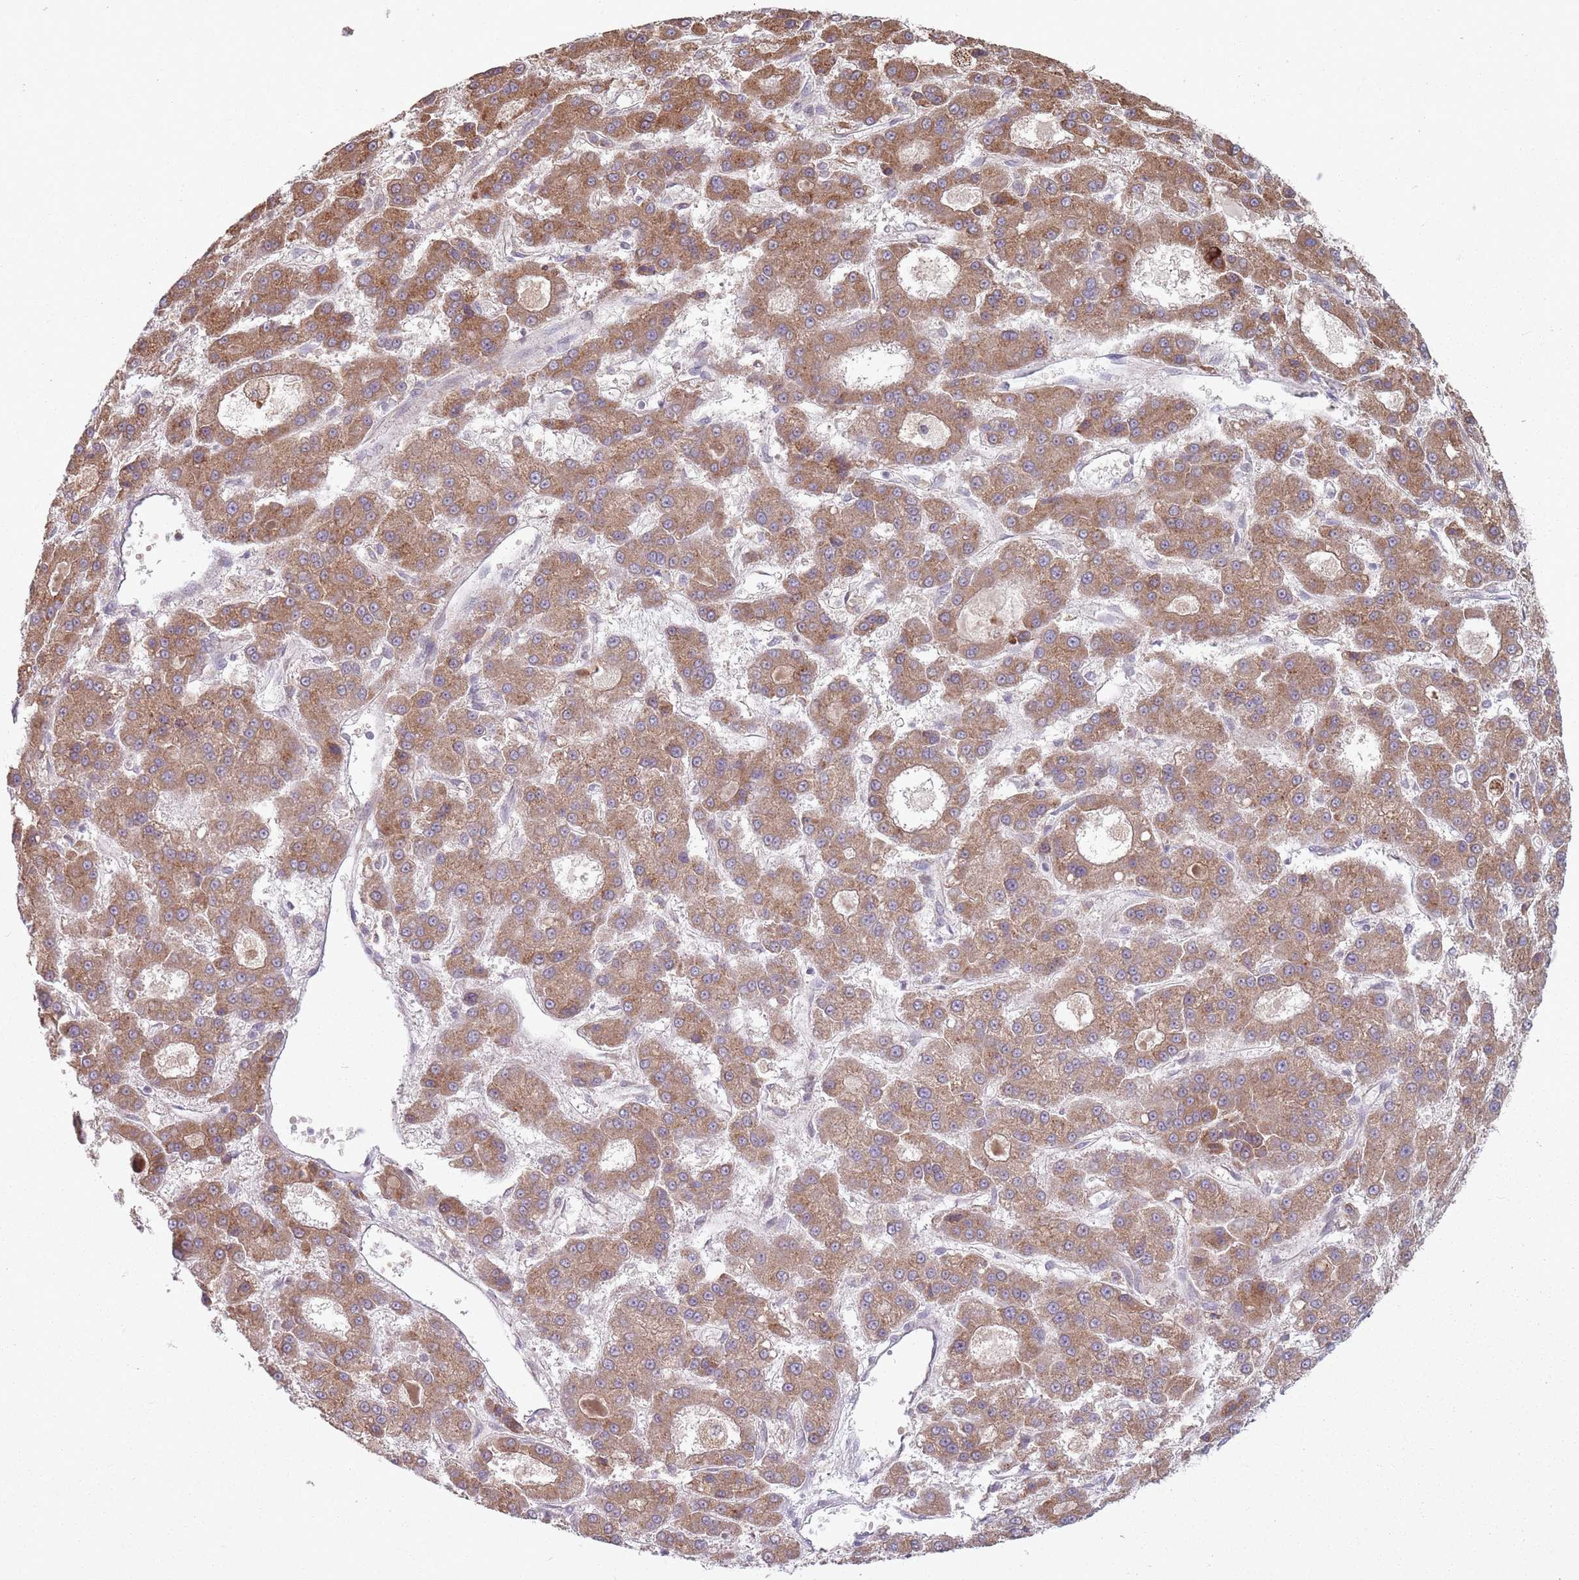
{"staining": {"intensity": "moderate", "quantity": ">75%", "location": "cytoplasmic/membranous"}, "tissue": "liver cancer", "cell_type": "Tumor cells", "image_type": "cancer", "snomed": [{"axis": "morphology", "description": "Carcinoma, Hepatocellular, NOS"}, {"axis": "topography", "description": "Liver"}], "caption": "Brown immunohistochemical staining in human liver hepatocellular carcinoma reveals moderate cytoplasmic/membranous positivity in approximately >75% of tumor cells.", "gene": "OR10Q1", "patient": {"sex": "male", "age": 70}}